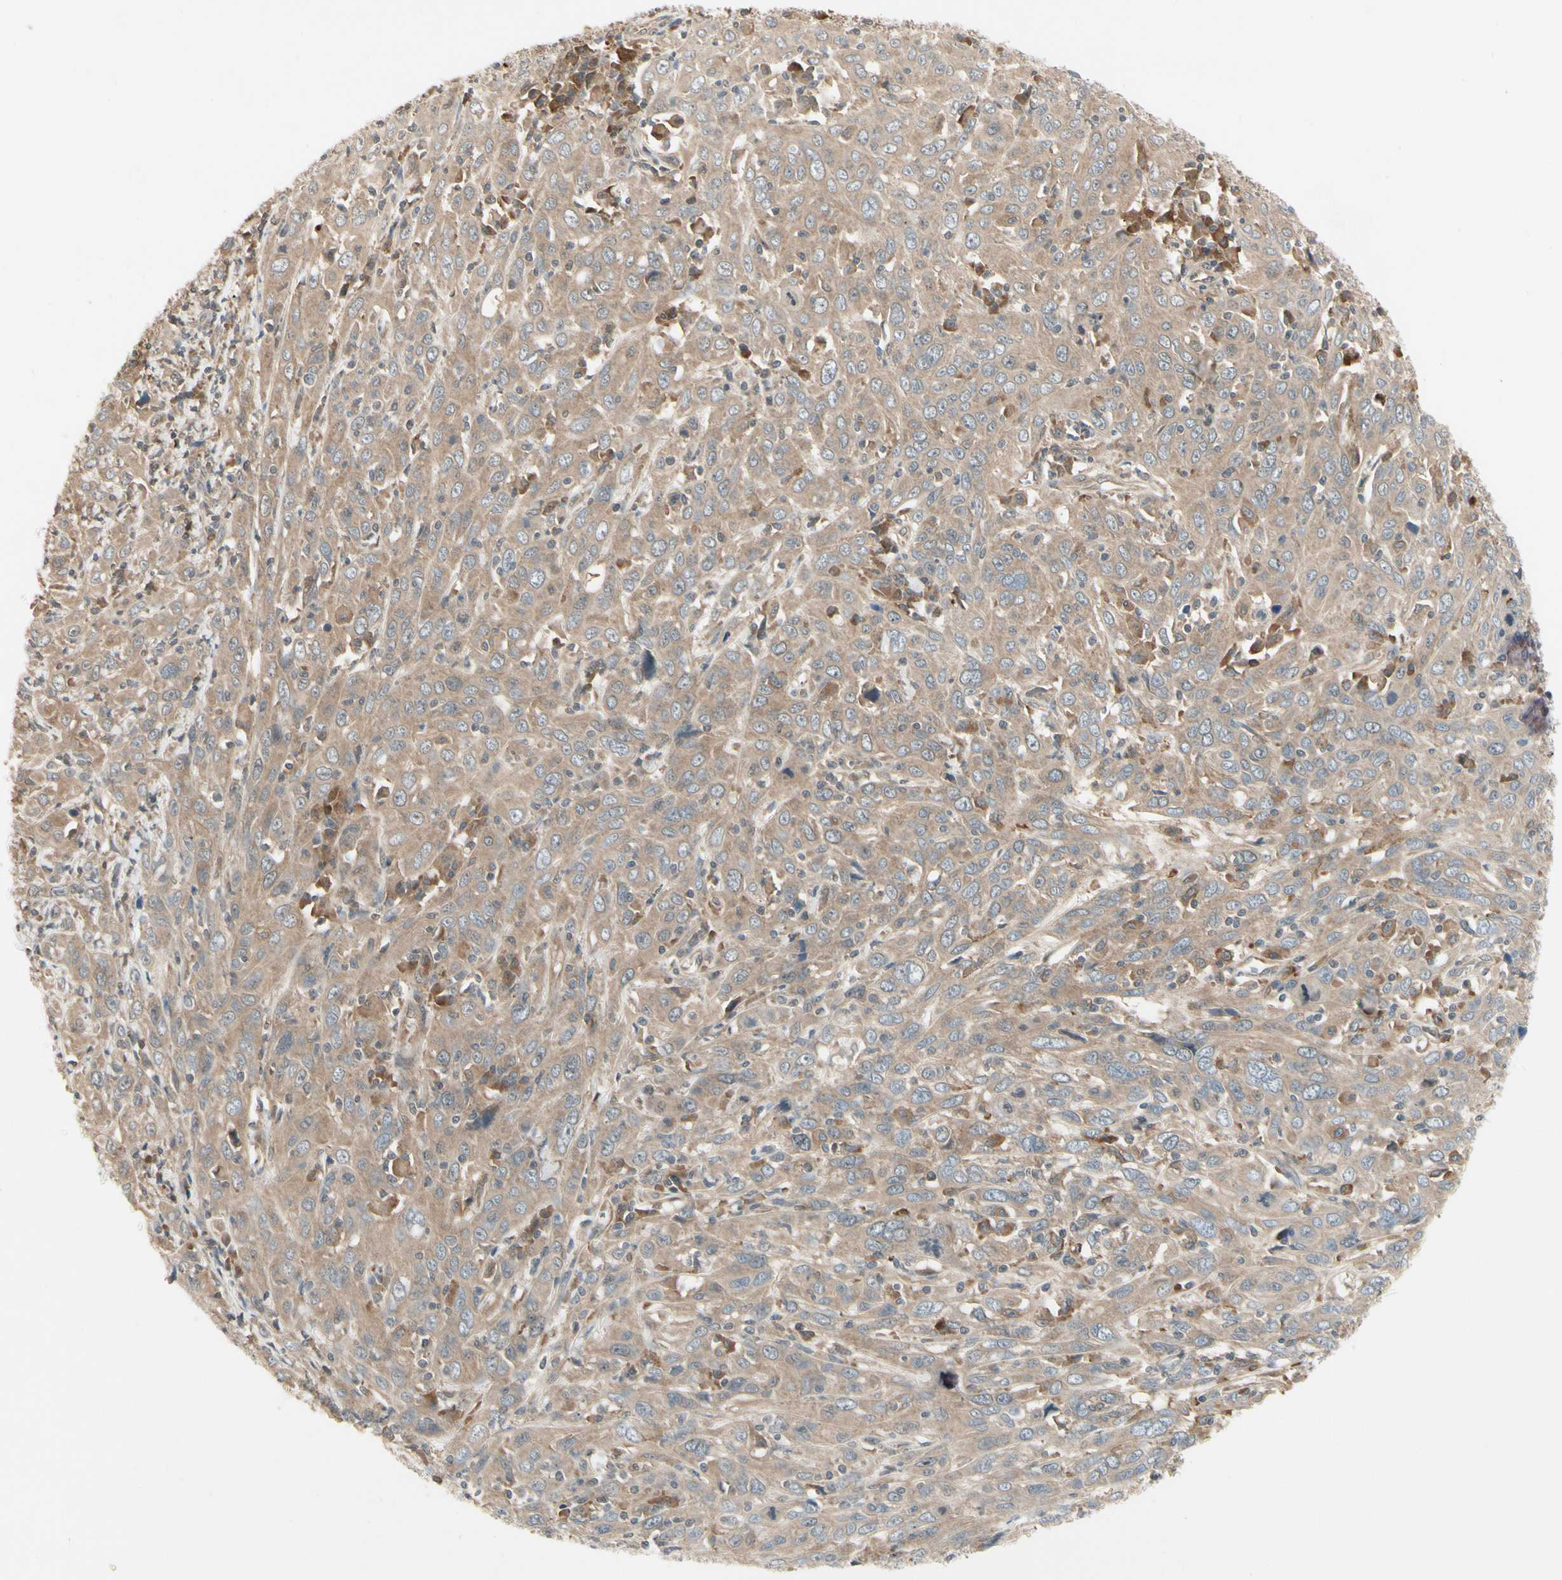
{"staining": {"intensity": "moderate", "quantity": ">75%", "location": "cytoplasmic/membranous"}, "tissue": "cervical cancer", "cell_type": "Tumor cells", "image_type": "cancer", "snomed": [{"axis": "morphology", "description": "Squamous cell carcinoma, NOS"}, {"axis": "topography", "description": "Cervix"}], "caption": "Immunohistochemical staining of human cervical squamous cell carcinoma displays medium levels of moderate cytoplasmic/membranous protein staining in about >75% of tumor cells. (DAB IHC with brightfield microscopy, high magnification).", "gene": "RNF14", "patient": {"sex": "female", "age": 46}}